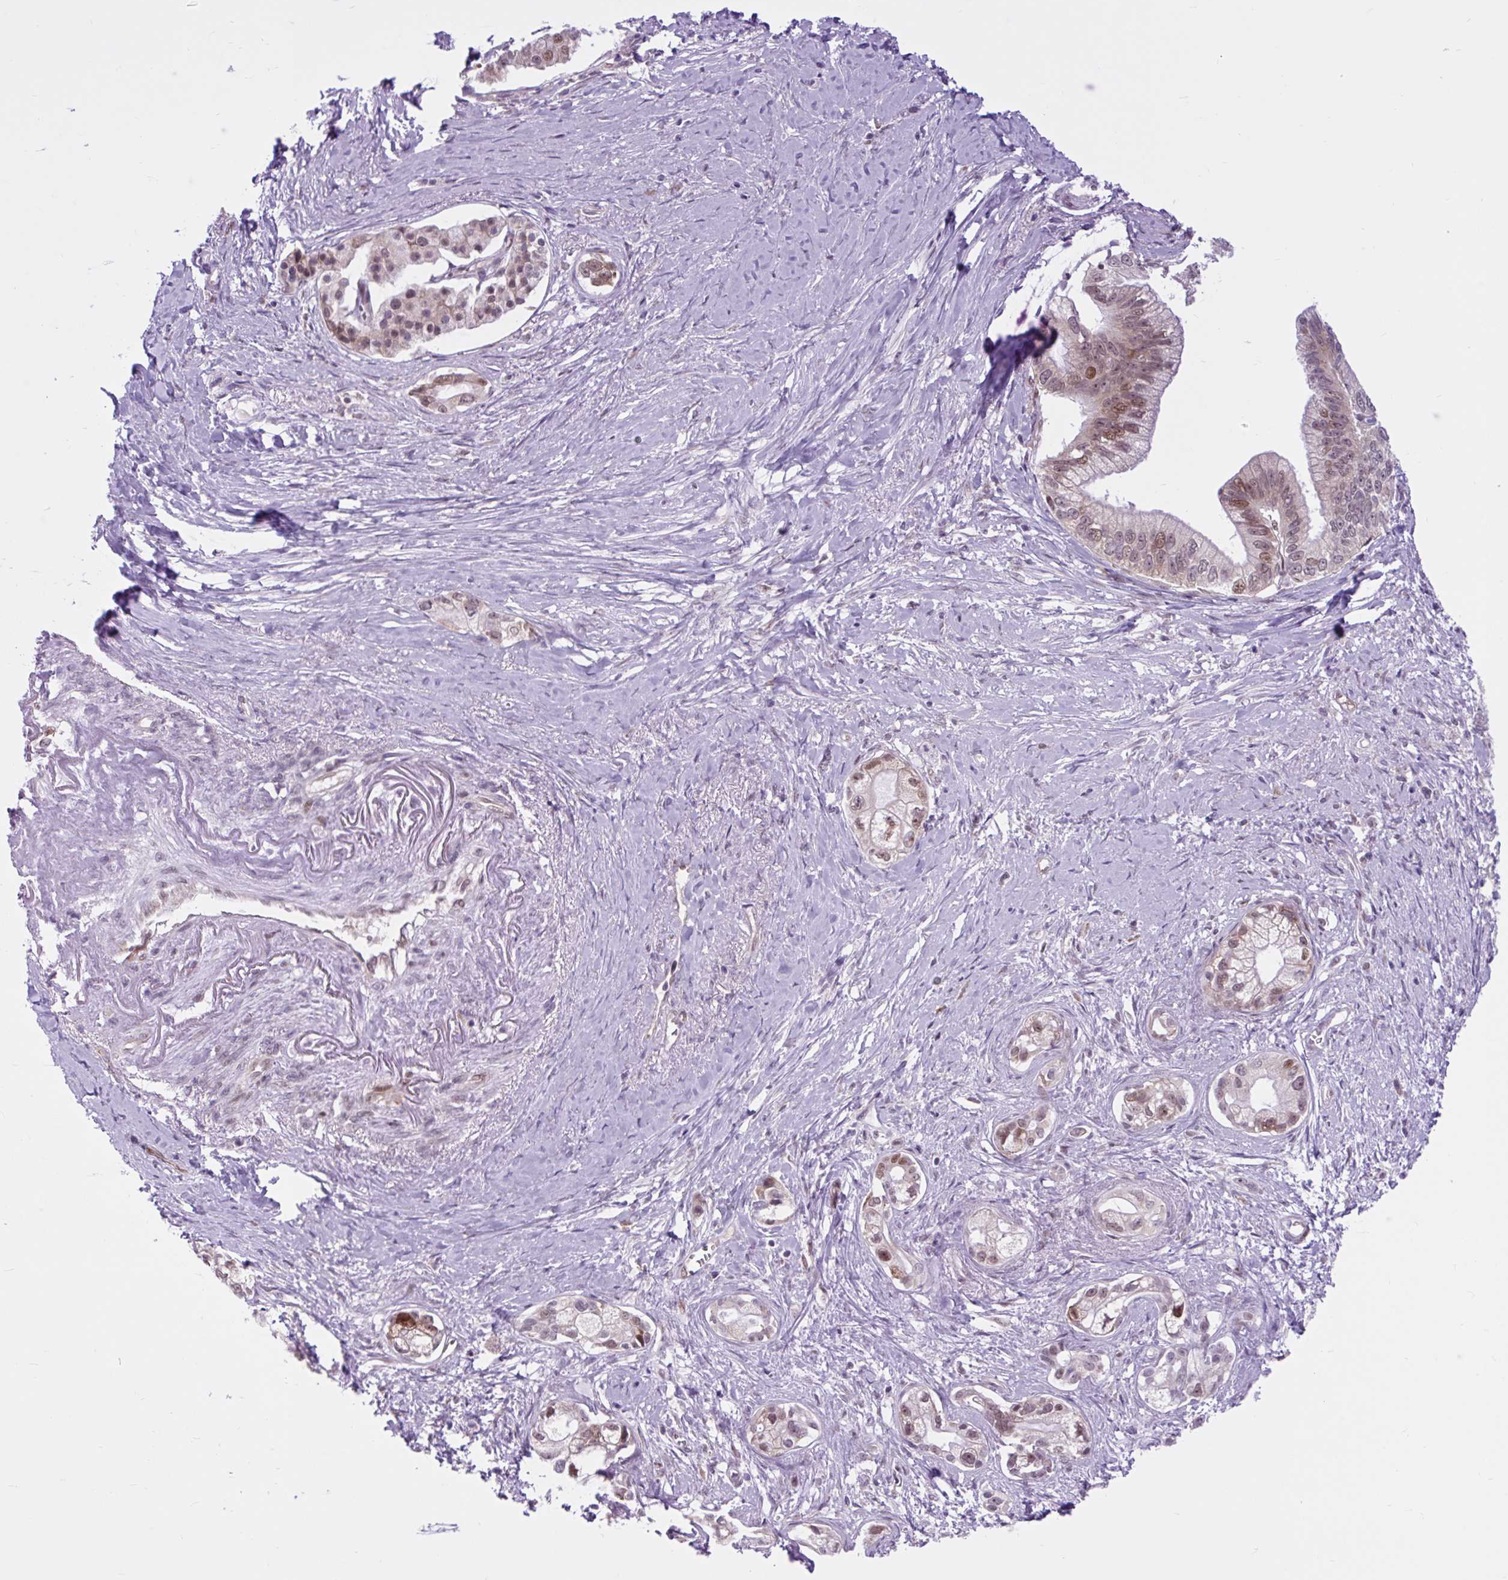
{"staining": {"intensity": "moderate", "quantity": ">75%", "location": "cytoplasmic/membranous,nuclear"}, "tissue": "pancreatic cancer", "cell_type": "Tumor cells", "image_type": "cancer", "snomed": [{"axis": "morphology", "description": "Adenocarcinoma, NOS"}, {"axis": "topography", "description": "Pancreas"}], "caption": "DAB (3,3'-diaminobenzidine) immunohistochemical staining of pancreatic cancer (adenocarcinoma) exhibits moderate cytoplasmic/membranous and nuclear protein positivity in approximately >75% of tumor cells.", "gene": "CLK2", "patient": {"sex": "male", "age": 70}}